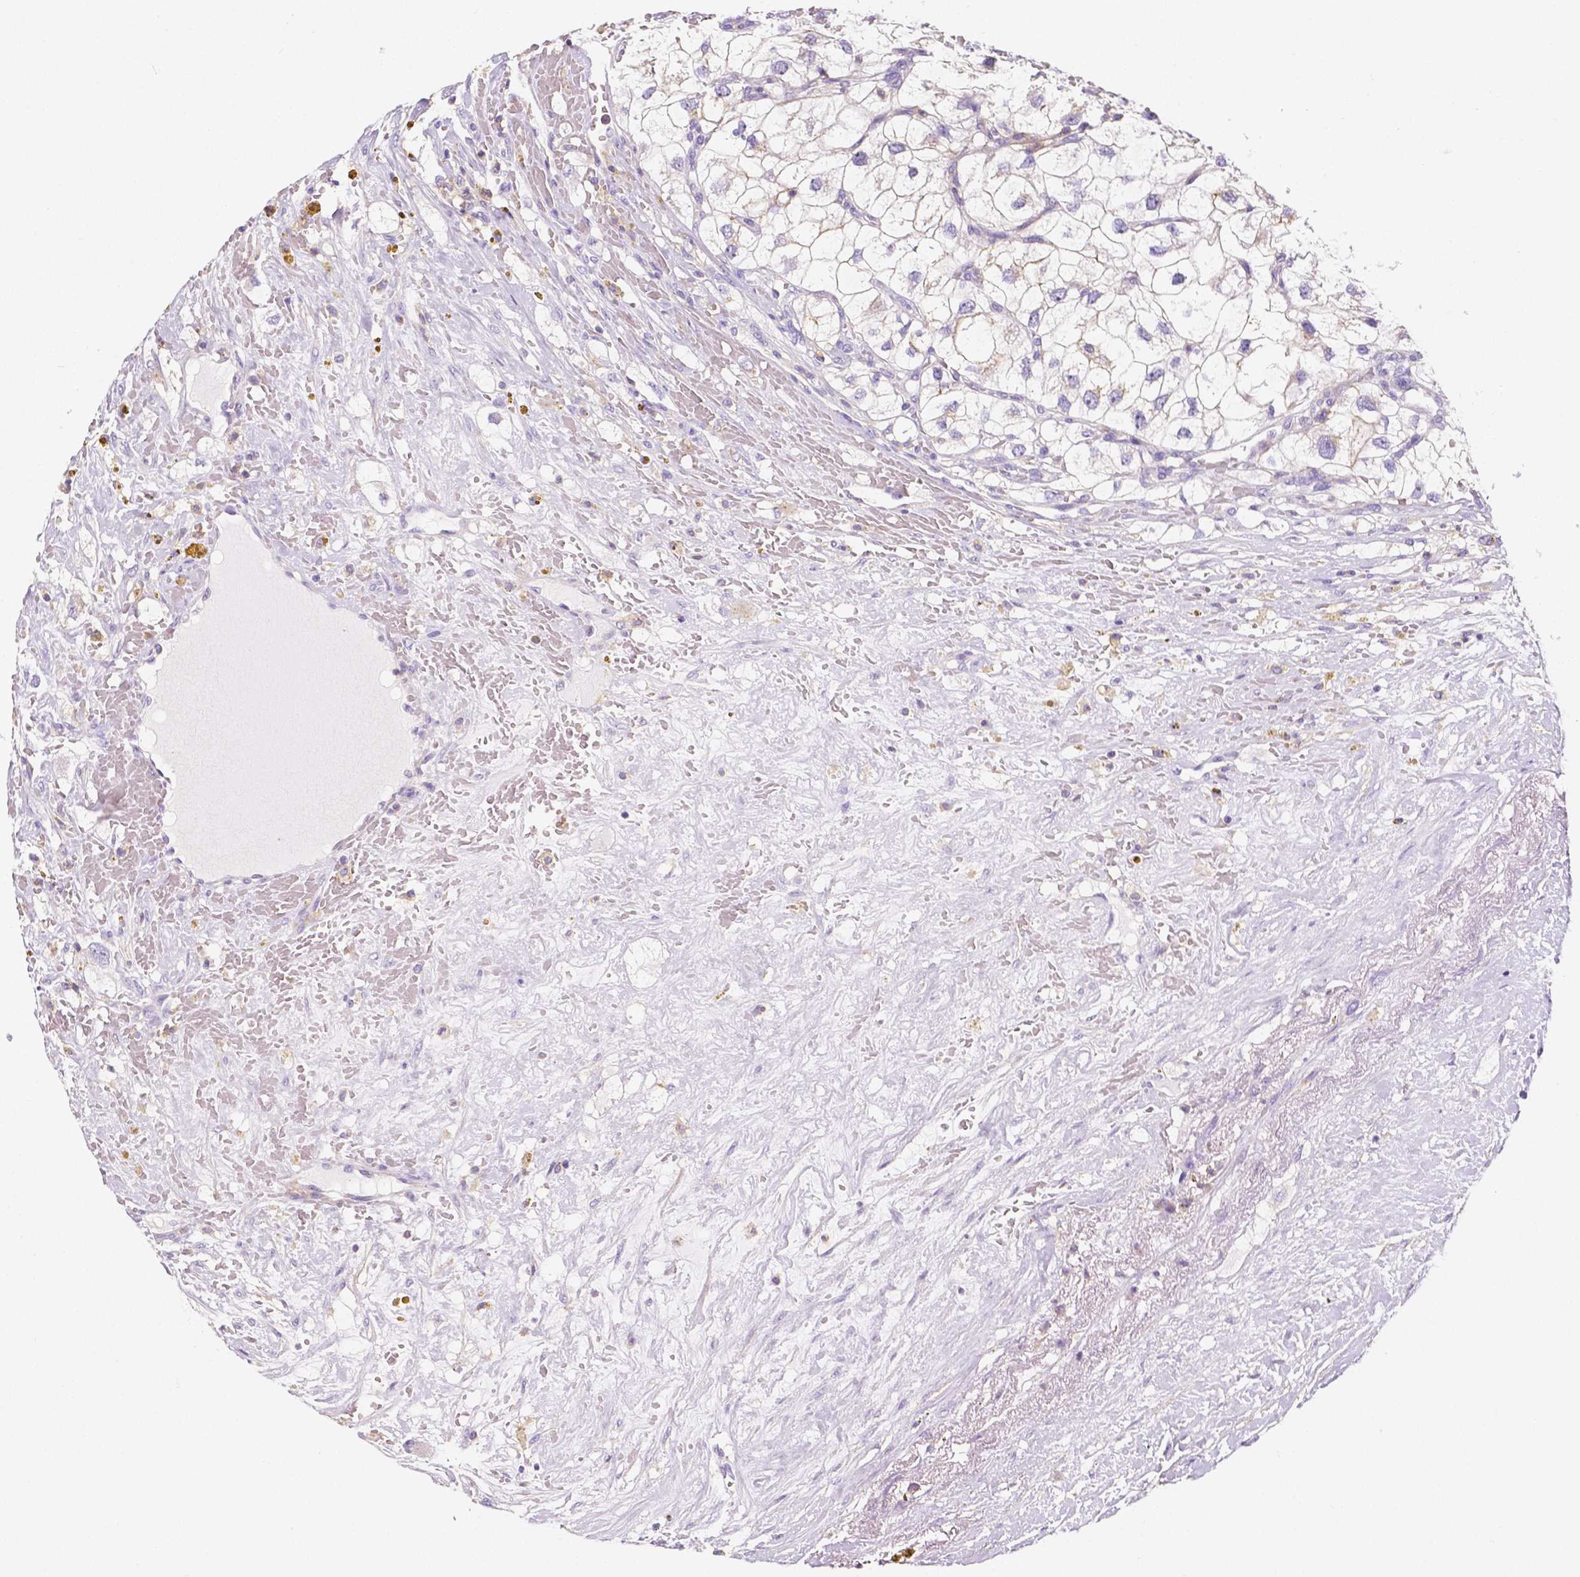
{"staining": {"intensity": "negative", "quantity": "none", "location": "none"}, "tissue": "renal cancer", "cell_type": "Tumor cells", "image_type": "cancer", "snomed": [{"axis": "morphology", "description": "Adenocarcinoma, NOS"}, {"axis": "topography", "description": "Kidney"}], "caption": "IHC photomicrograph of neoplastic tissue: human renal adenocarcinoma stained with DAB (3,3'-diaminobenzidine) exhibits no significant protein expression in tumor cells.", "gene": "GABRD", "patient": {"sex": "male", "age": 59}}